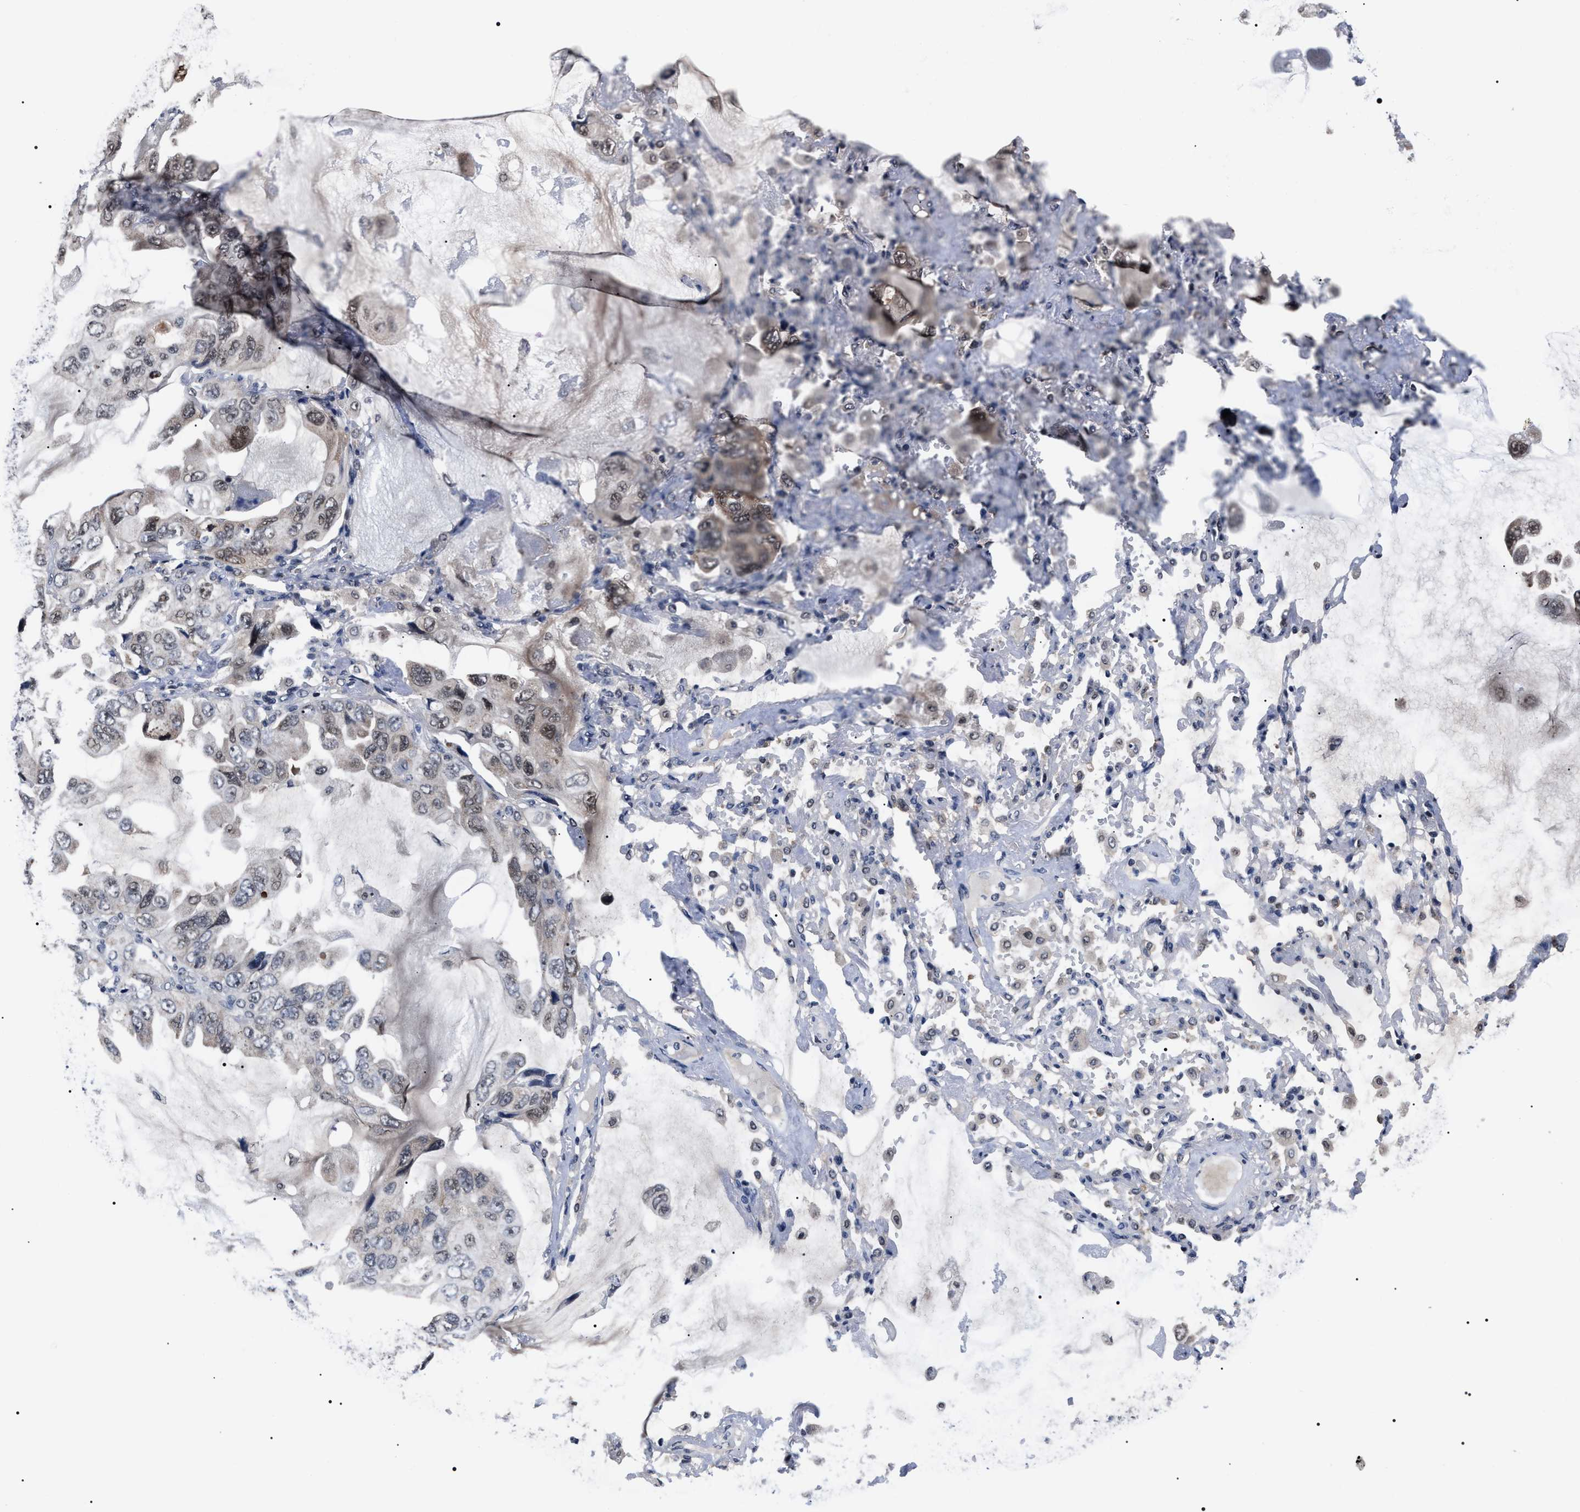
{"staining": {"intensity": "weak", "quantity": "<25%", "location": "nuclear"}, "tissue": "lung cancer", "cell_type": "Tumor cells", "image_type": "cancer", "snomed": [{"axis": "morphology", "description": "Squamous cell carcinoma, NOS"}, {"axis": "topography", "description": "Lung"}], "caption": "A high-resolution image shows immunohistochemistry (IHC) staining of lung squamous cell carcinoma, which reveals no significant expression in tumor cells.", "gene": "CSNK2A1", "patient": {"sex": "female", "age": 73}}